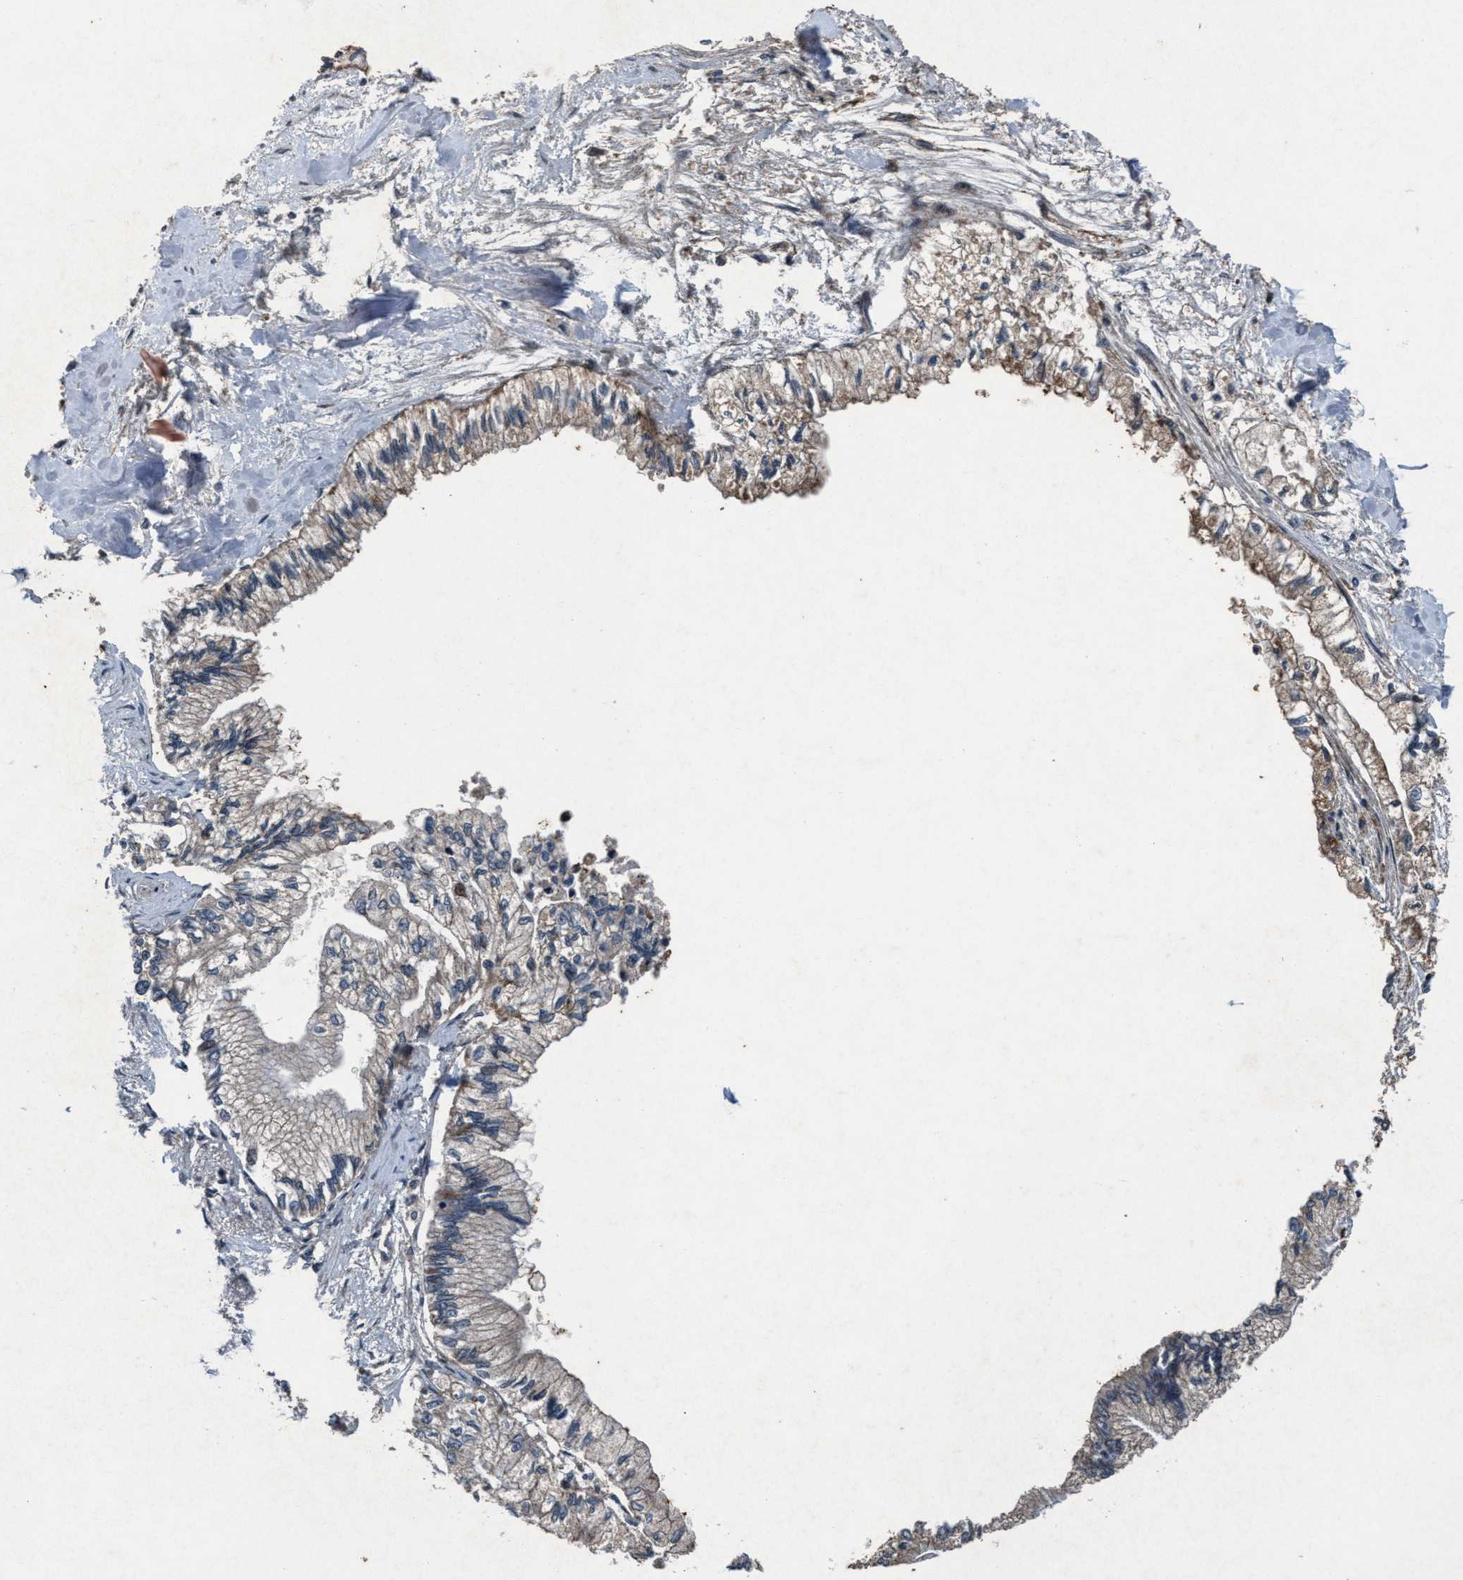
{"staining": {"intensity": "weak", "quantity": "25%-75%", "location": "cytoplasmic/membranous"}, "tissue": "pancreatic cancer", "cell_type": "Tumor cells", "image_type": "cancer", "snomed": [{"axis": "morphology", "description": "Adenocarcinoma, NOS"}, {"axis": "topography", "description": "Pancreas"}], "caption": "Adenocarcinoma (pancreatic) stained with IHC shows weak cytoplasmic/membranous positivity in approximately 25%-75% of tumor cells.", "gene": "AKT1S1", "patient": {"sex": "male", "age": 79}}